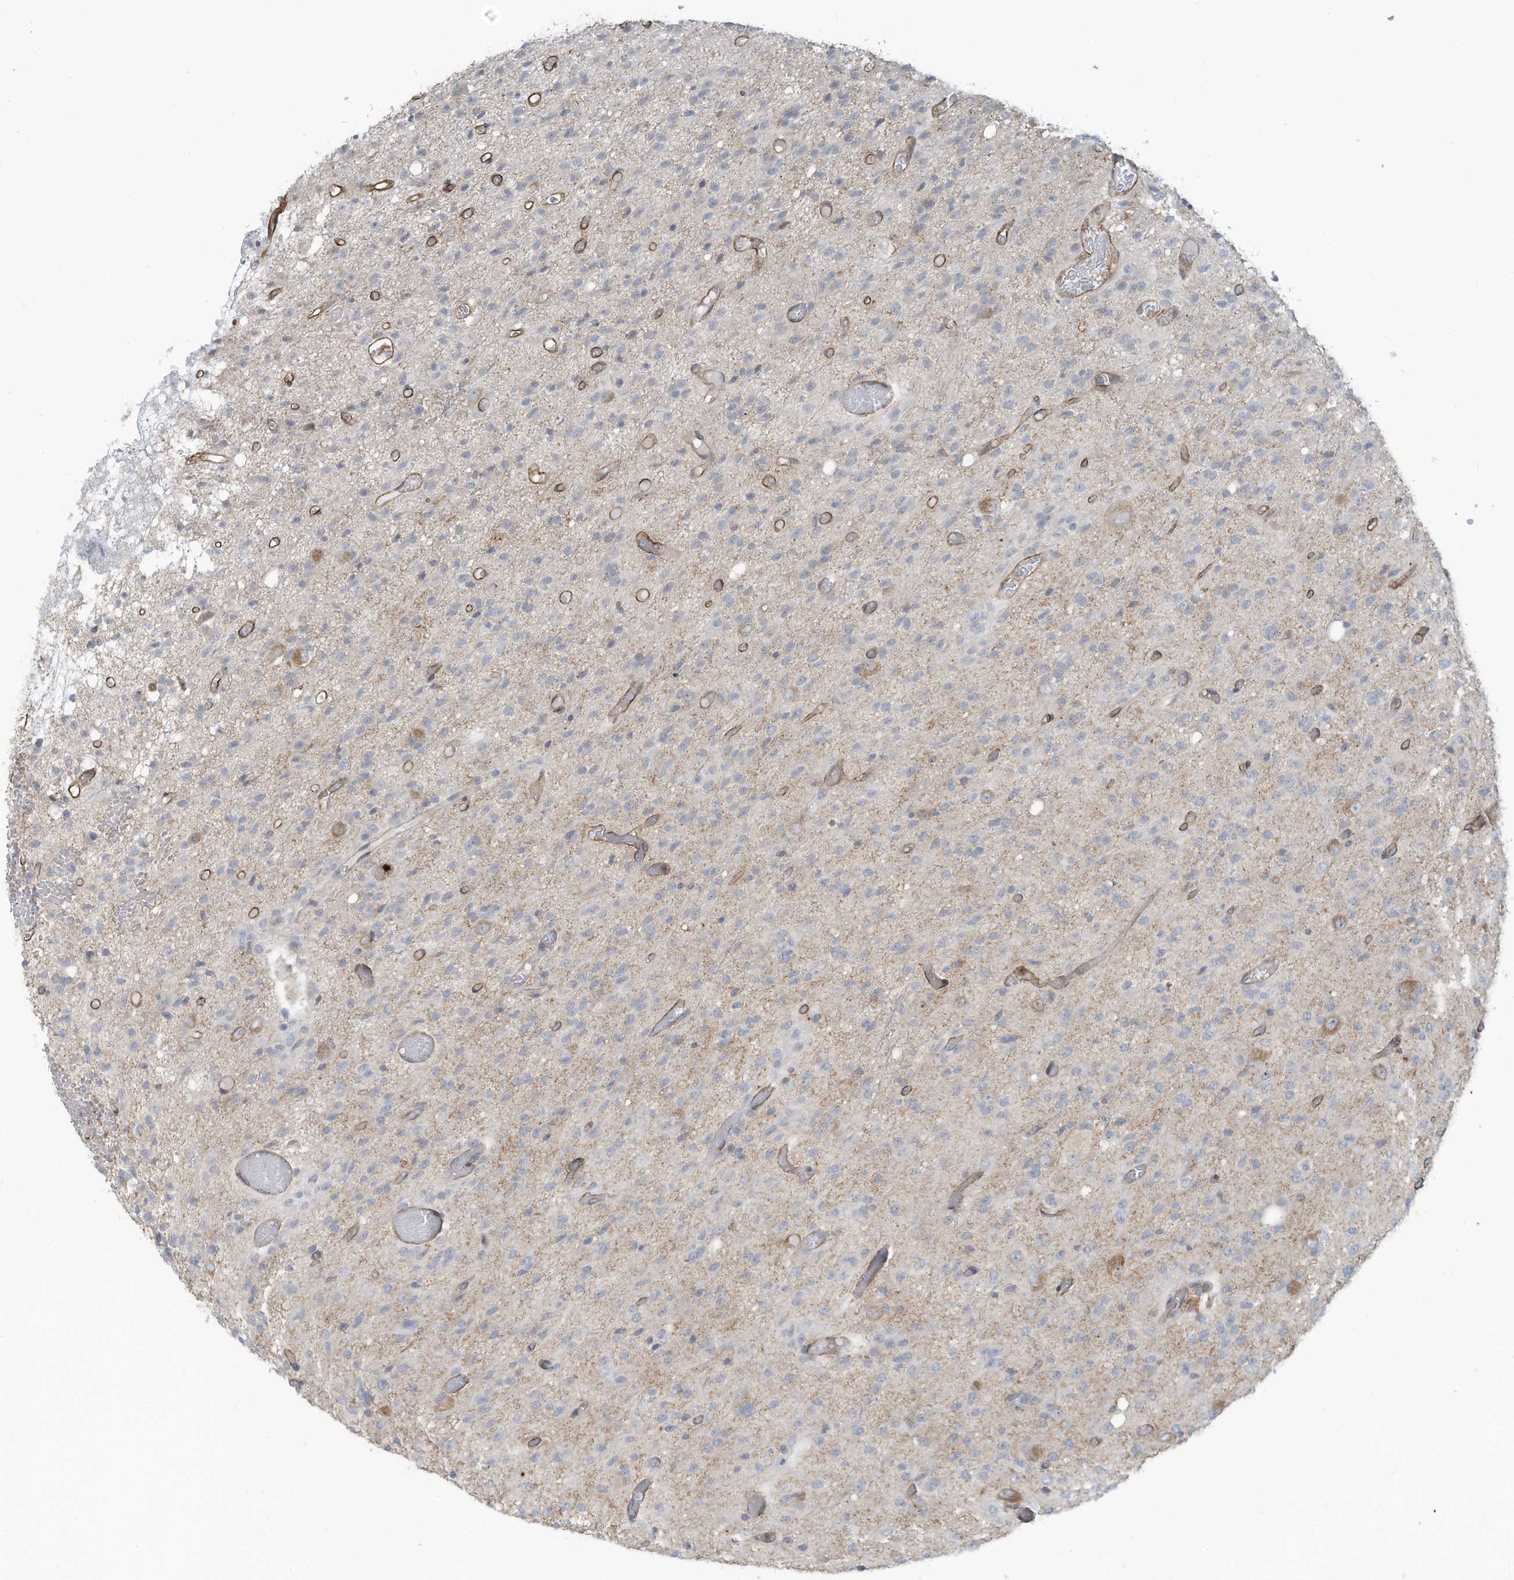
{"staining": {"intensity": "negative", "quantity": "none", "location": "none"}, "tissue": "glioma", "cell_type": "Tumor cells", "image_type": "cancer", "snomed": [{"axis": "morphology", "description": "Glioma, malignant, High grade"}, {"axis": "topography", "description": "Brain"}], "caption": "An image of malignant glioma (high-grade) stained for a protein shows no brown staining in tumor cells.", "gene": "DZIP3", "patient": {"sex": "female", "age": 59}}